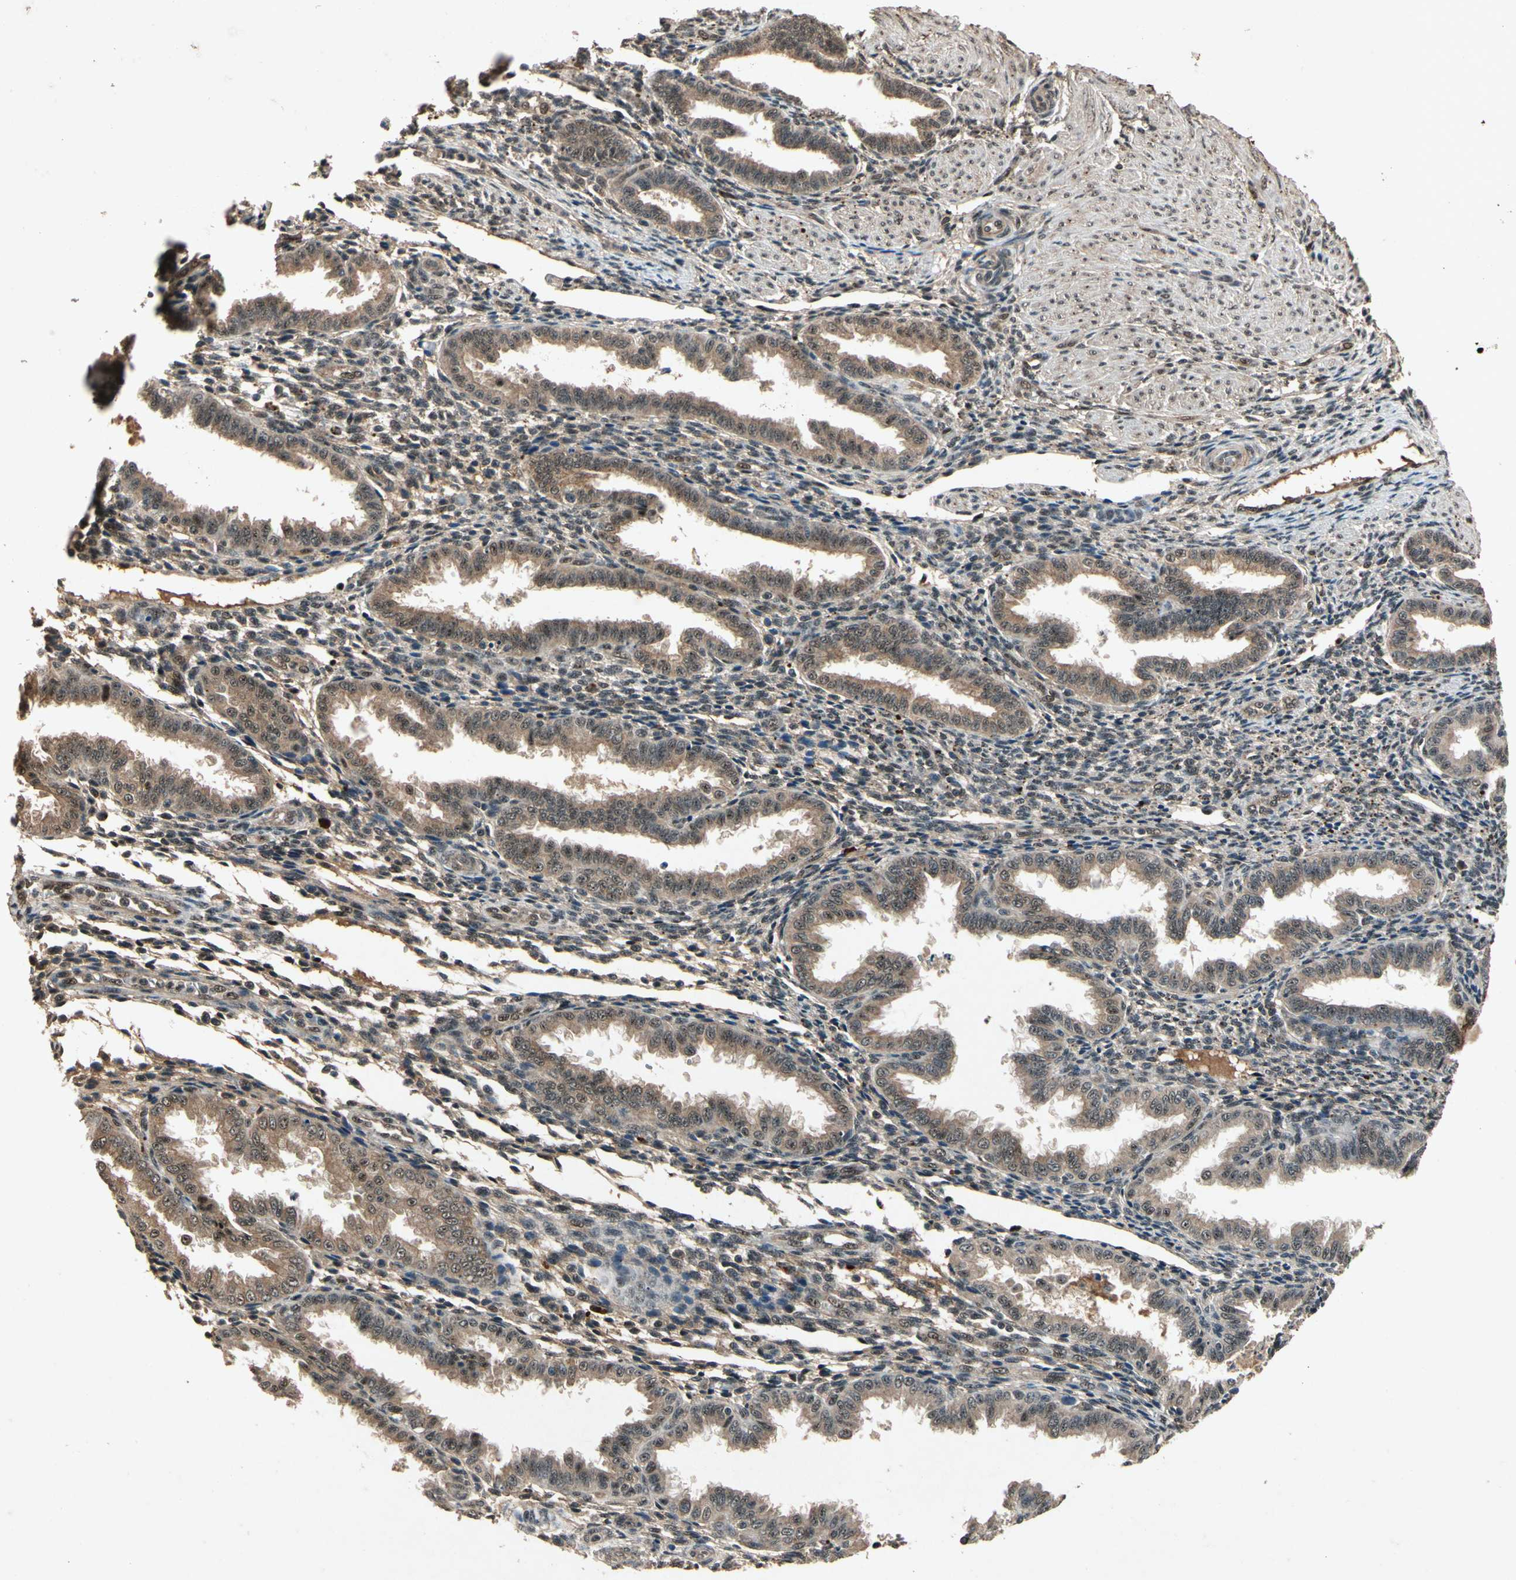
{"staining": {"intensity": "moderate", "quantity": "25%-75%", "location": "cytoplasmic/membranous,nuclear"}, "tissue": "endometrium", "cell_type": "Cells in endometrial stroma", "image_type": "normal", "snomed": [{"axis": "morphology", "description": "Normal tissue, NOS"}, {"axis": "topography", "description": "Endometrium"}], "caption": "Protein expression analysis of normal human endometrium reveals moderate cytoplasmic/membranous,nuclear positivity in about 25%-75% of cells in endometrial stroma. The staining was performed using DAB, with brown indicating positive protein expression. Nuclei are stained blue with hematoxylin.", "gene": "PML", "patient": {"sex": "female", "age": 33}}